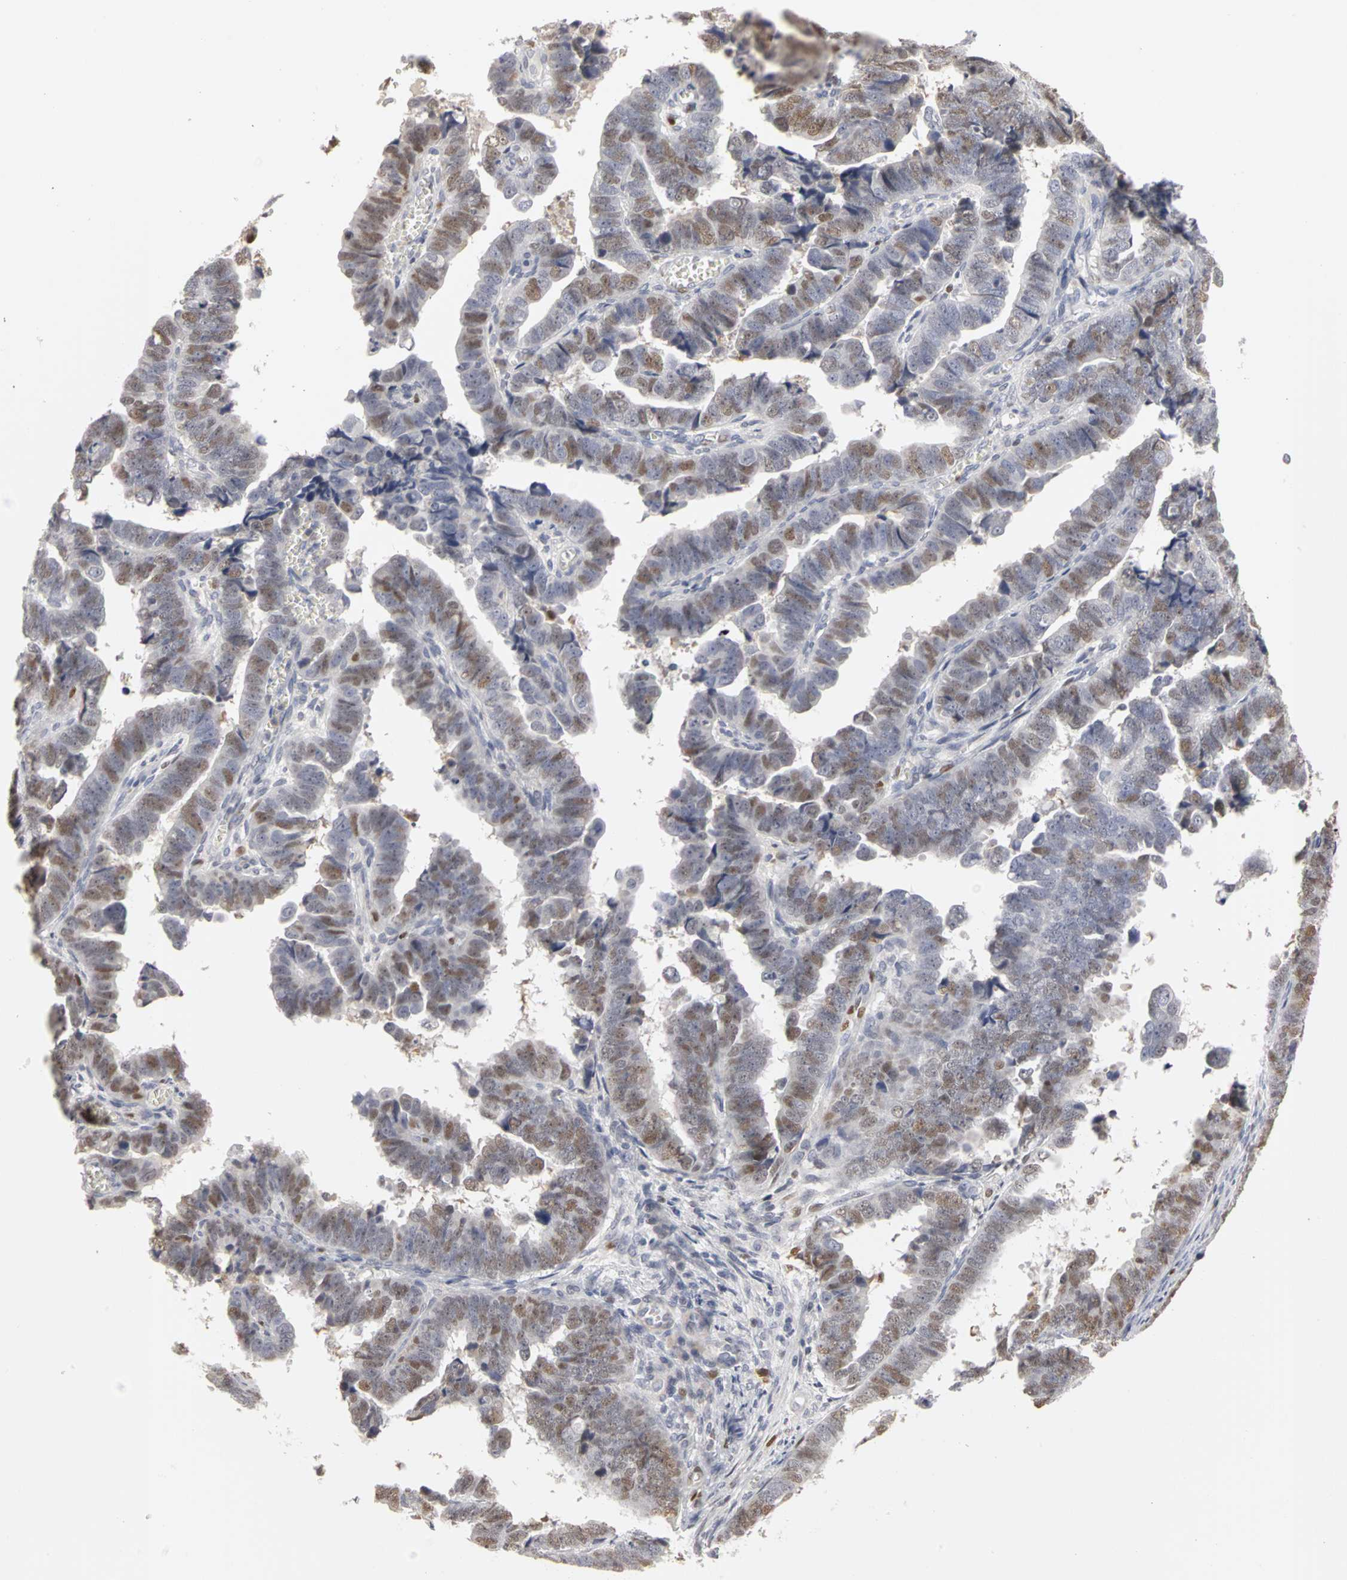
{"staining": {"intensity": "moderate", "quantity": "25%-75%", "location": "nuclear"}, "tissue": "endometrial cancer", "cell_type": "Tumor cells", "image_type": "cancer", "snomed": [{"axis": "morphology", "description": "Adenocarcinoma, NOS"}, {"axis": "topography", "description": "Endometrium"}], "caption": "Immunohistochemistry (DAB (3,3'-diaminobenzidine)) staining of endometrial cancer (adenocarcinoma) shows moderate nuclear protein staining in approximately 25%-75% of tumor cells. The protein is stained brown, and the nuclei are stained in blue (DAB (3,3'-diaminobenzidine) IHC with brightfield microscopy, high magnification).", "gene": "MCM6", "patient": {"sex": "female", "age": 75}}